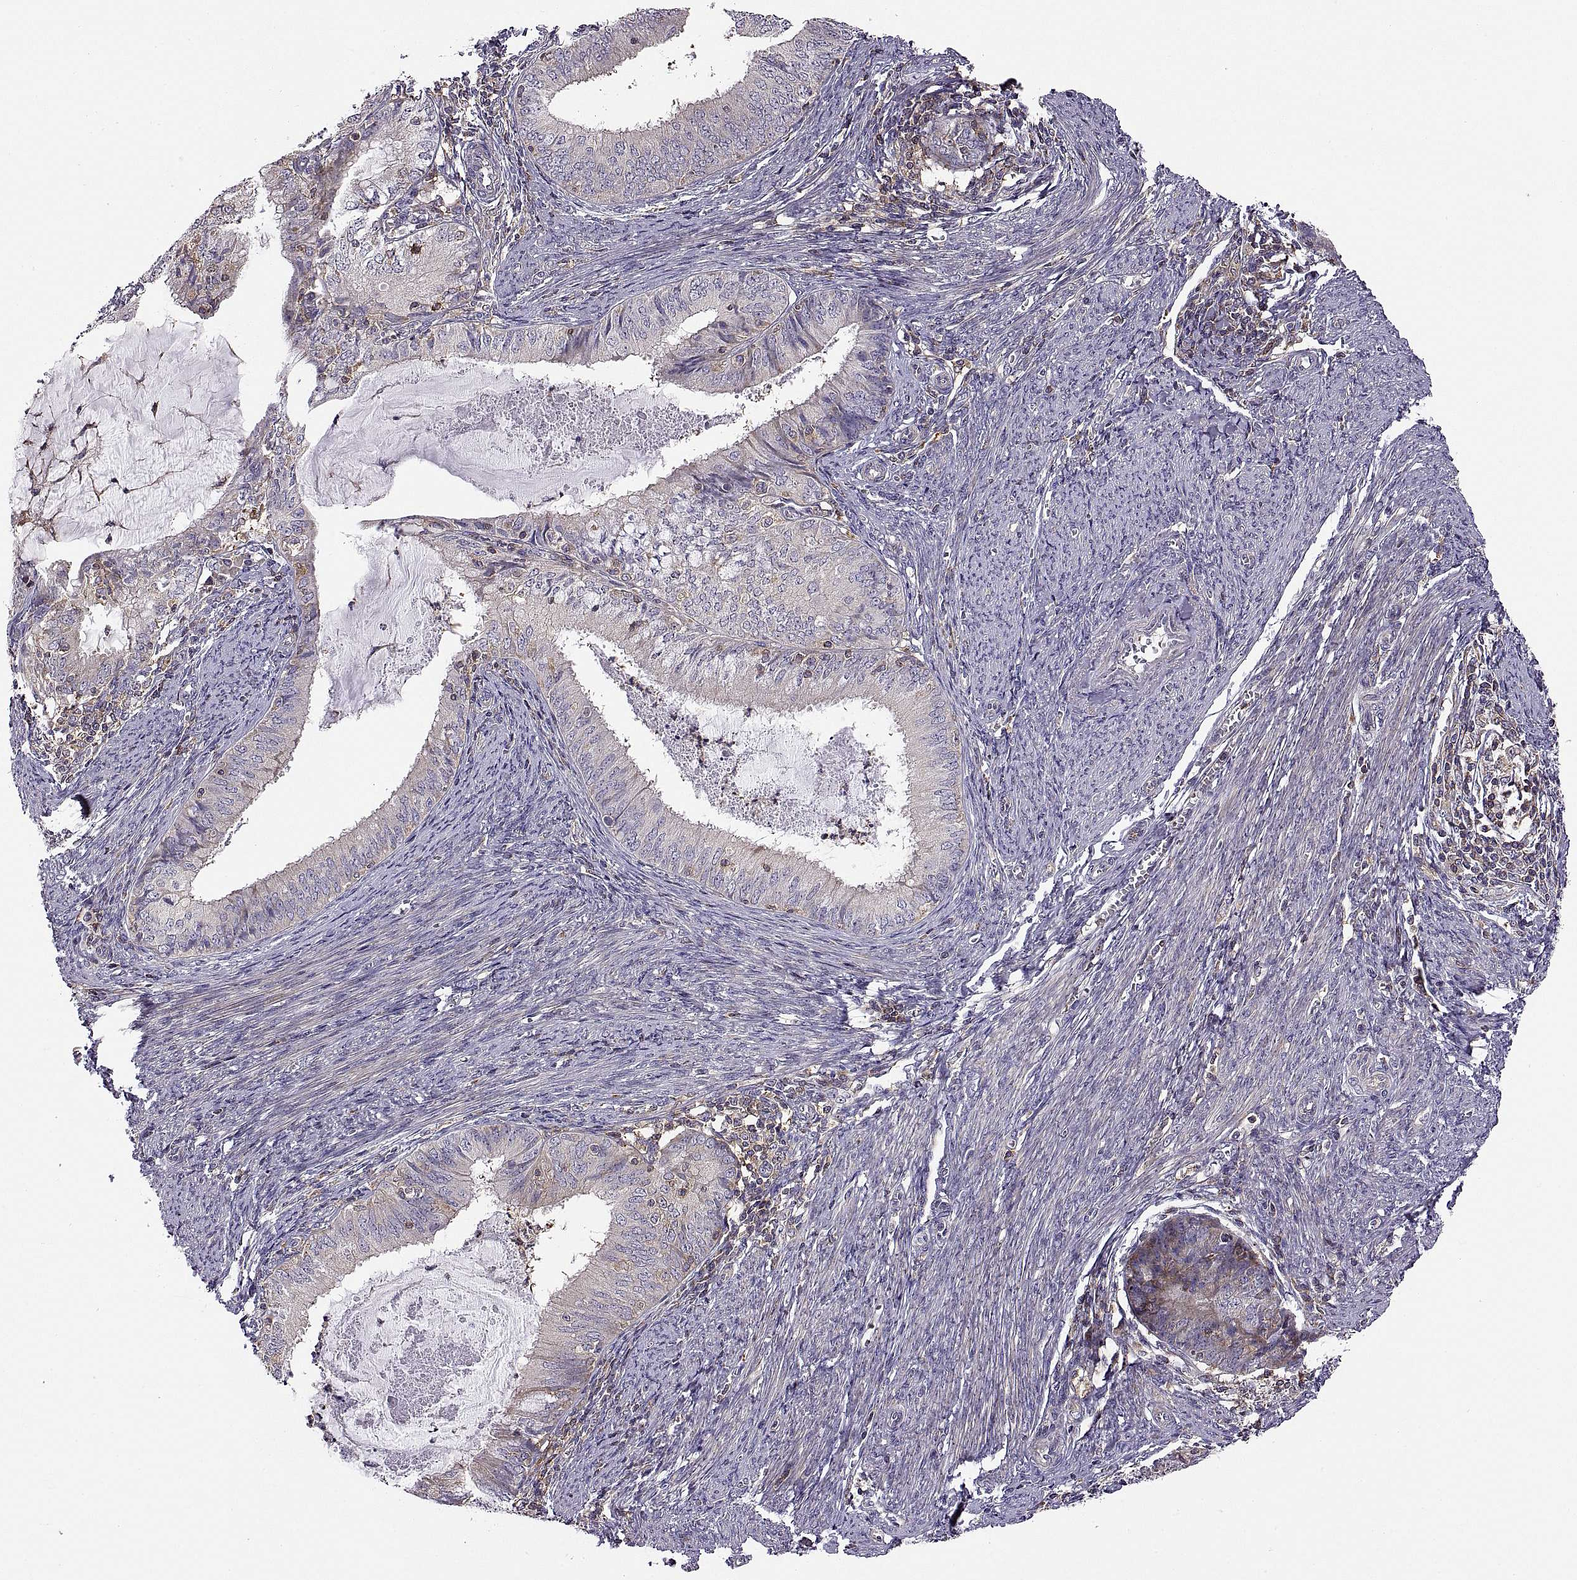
{"staining": {"intensity": "negative", "quantity": "none", "location": "none"}, "tissue": "endometrial cancer", "cell_type": "Tumor cells", "image_type": "cancer", "snomed": [{"axis": "morphology", "description": "Adenocarcinoma, NOS"}, {"axis": "topography", "description": "Endometrium"}], "caption": "Protein analysis of endometrial adenocarcinoma exhibits no significant staining in tumor cells.", "gene": "SPATA32", "patient": {"sex": "female", "age": 57}}